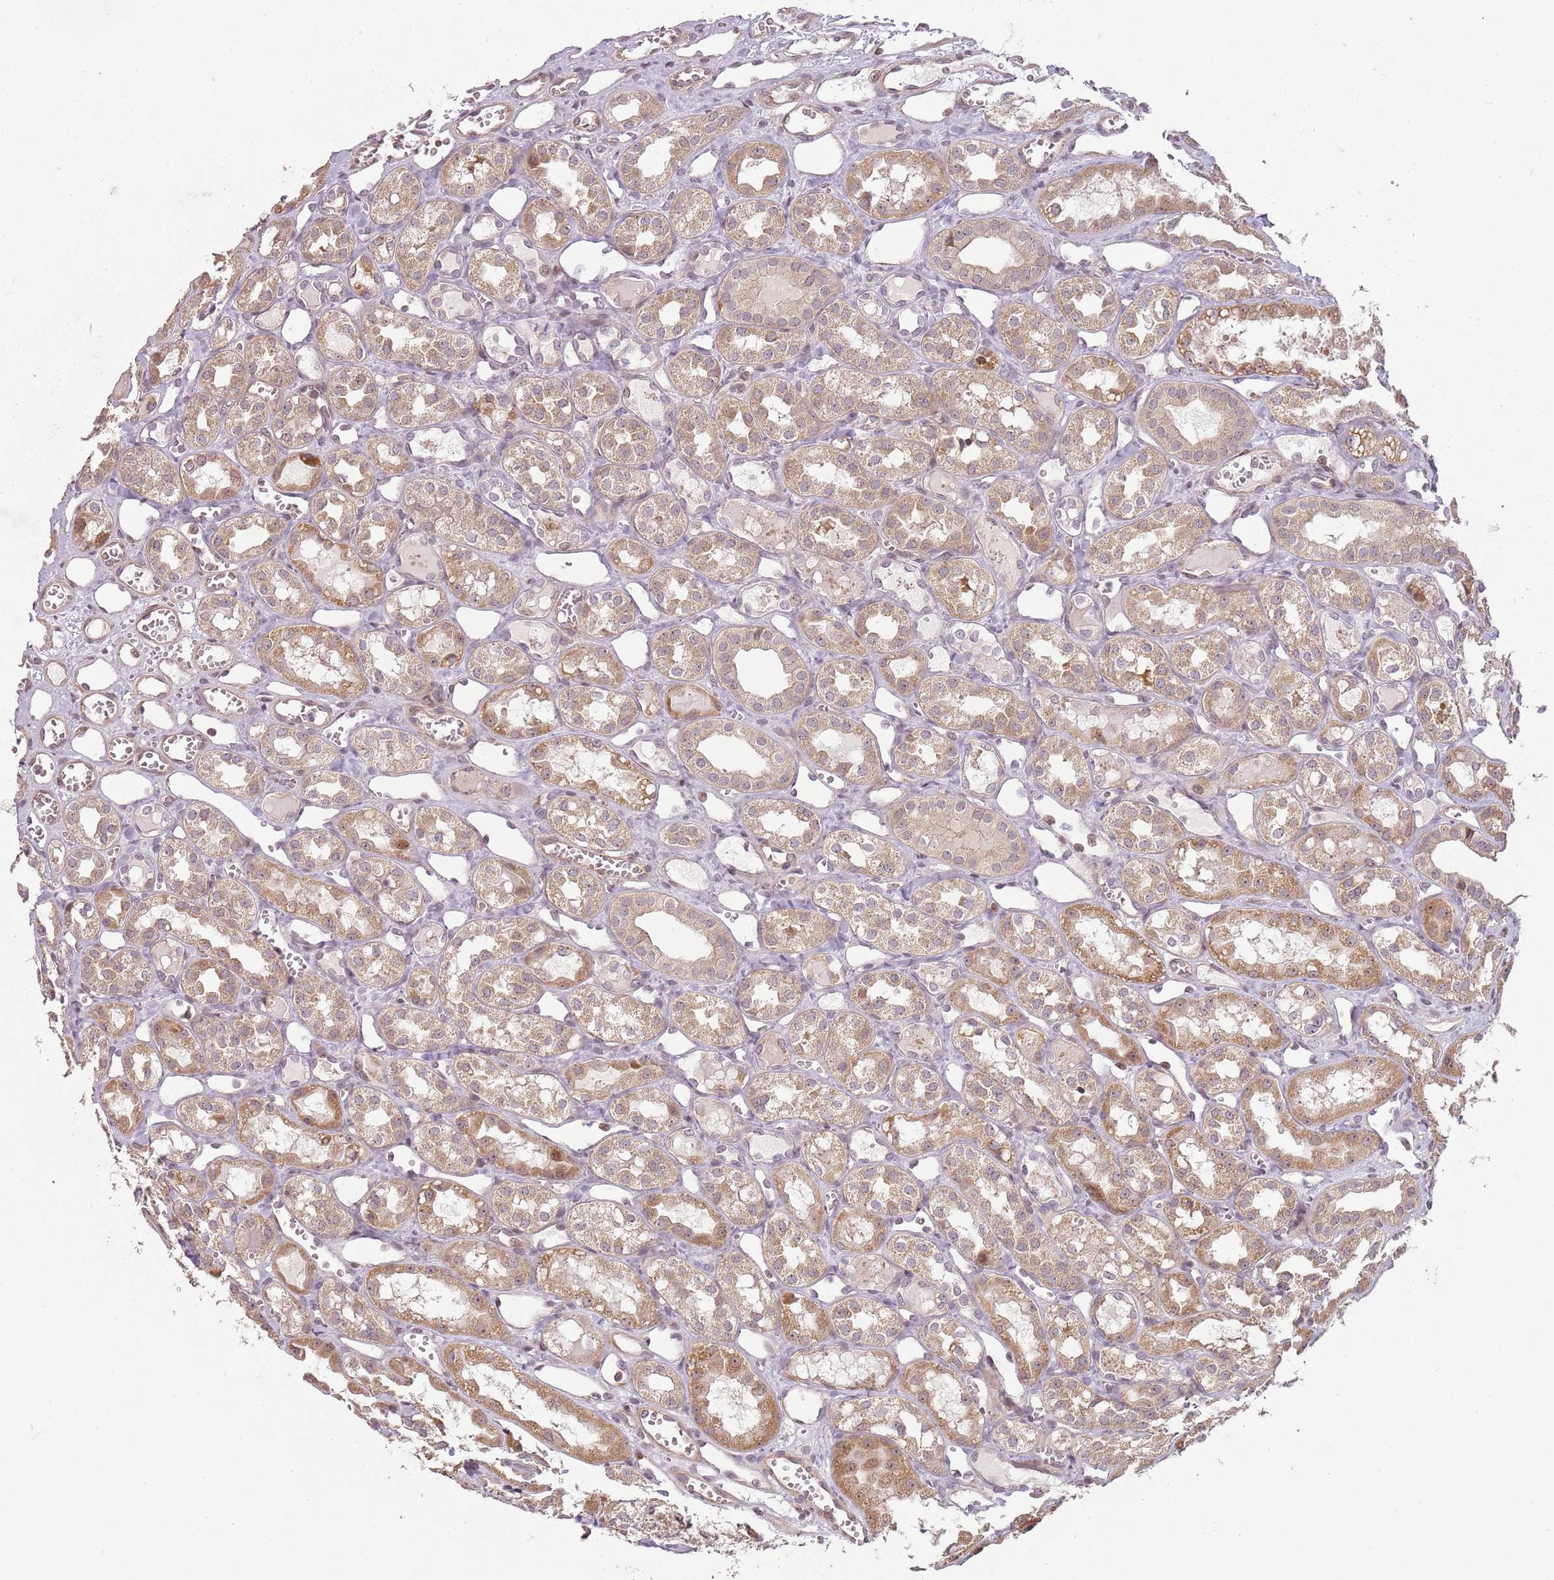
{"staining": {"intensity": "weak", "quantity": "25%-75%", "location": "cytoplasmic/membranous,nuclear"}, "tissue": "kidney", "cell_type": "Cells in glomeruli", "image_type": "normal", "snomed": [{"axis": "morphology", "description": "Normal tissue, NOS"}, {"axis": "topography", "description": "Kidney"}], "caption": "The immunohistochemical stain shows weak cytoplasmic/membranous,nuclear positivity in cells in glomeruli of benign kidney.", "gene": "CHURC1", "patient": {"sex": "male", "age": 16}}